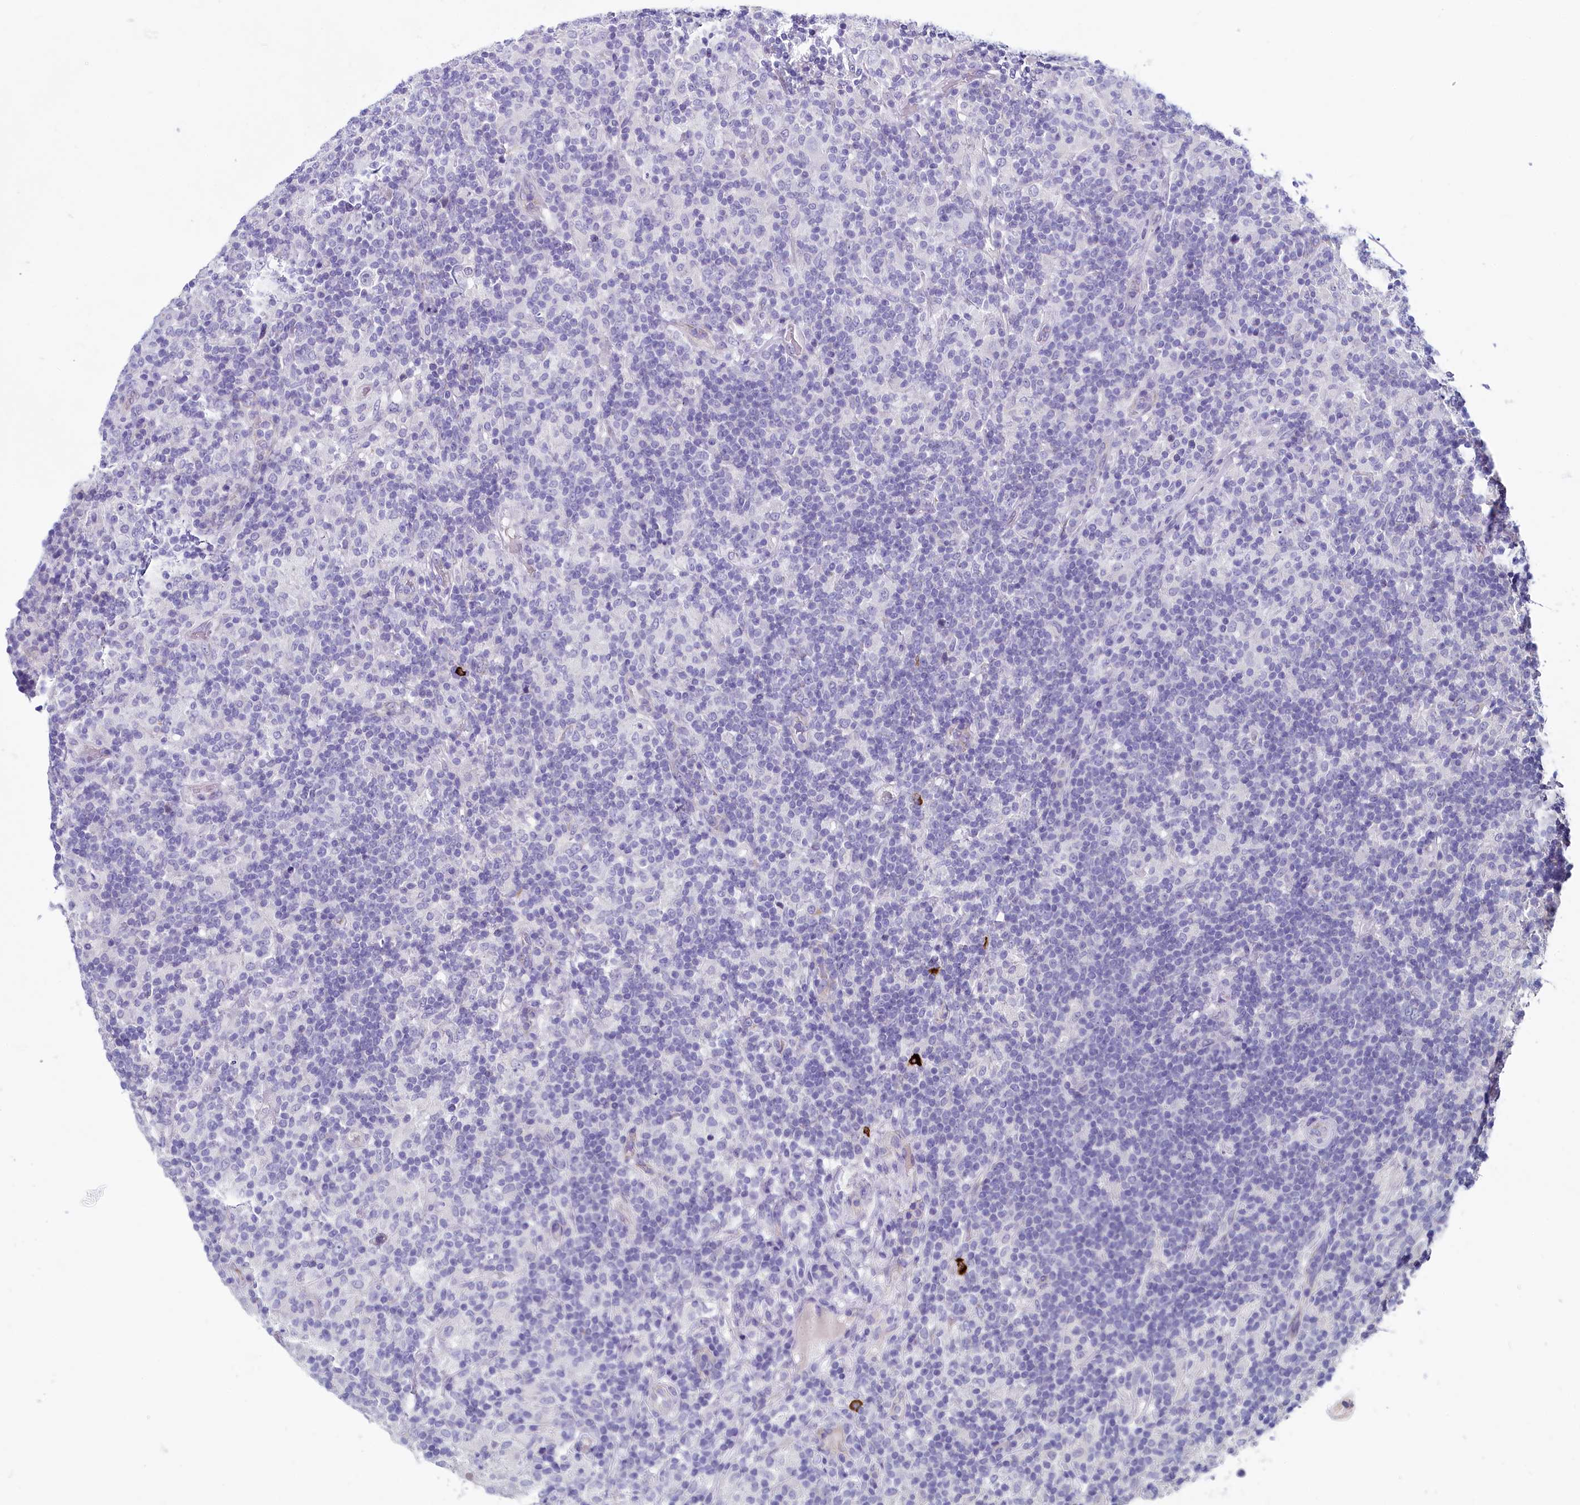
{"staining": {"intensity": "negative", "quantity": "none", "location": "none"}, "tissue": "lymphoma", "cell_type": "Tumor cells", "image_type": "cancer", "snomed": [{"axis": "morphology", "description": "Hodgkin's disease, NOS"}, {"axis": "topography", "description": "Lymph node"}], "caption": "DAB immunohistochemical staining of Hodgkin's disease exhibits no significant expression in tumor cells. (DAB IHC with hematoxylin counter stain).", "gene": "INSC", "patient": {"sex": "male", "age": 70}}